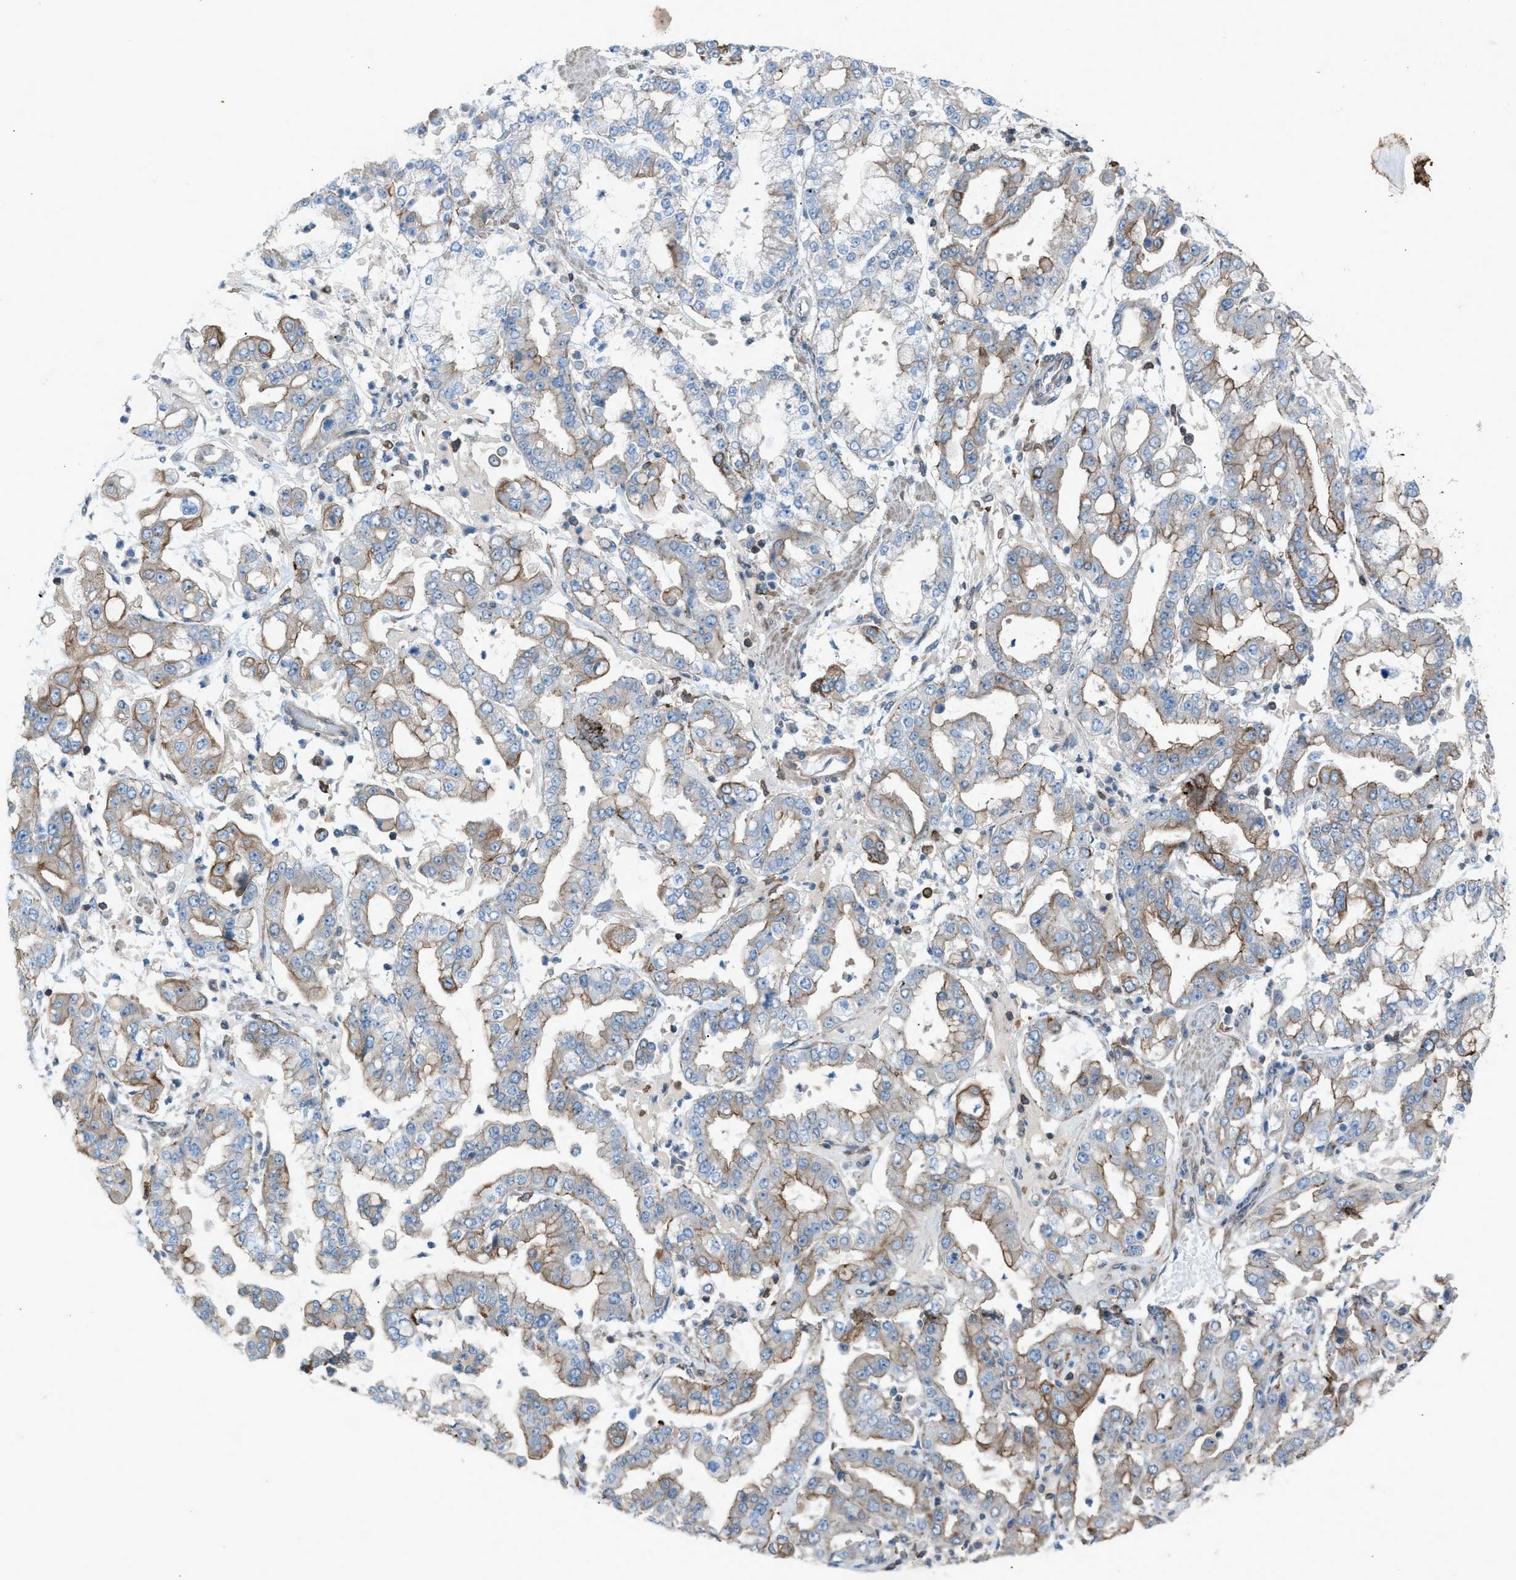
{"staining": {"intensity": "moderate", "quantity": "25%-75%", "location": "cytoplasmic/membranous"}, "tissue": "stomach cancer", "cell_type": "Tumor cells", "image_type": "cancer", "snomed": [{"axis": "morphology", "description": "Adenocarcinoma, NOS"}, {"axis": "topography", "description": "Stomach"}], "caption": "This micrograph demonstrates stomach adenocarcinoma stained with immunohistochemistry (IHC) to label a protein in brown. The cytoplasmic/membranous of tumor cells show moderate positivity for the protein. Nuclei are counter-stained blue.", "gene": "DYRK1A", "patient": {"sex": "male", "age": 76}}